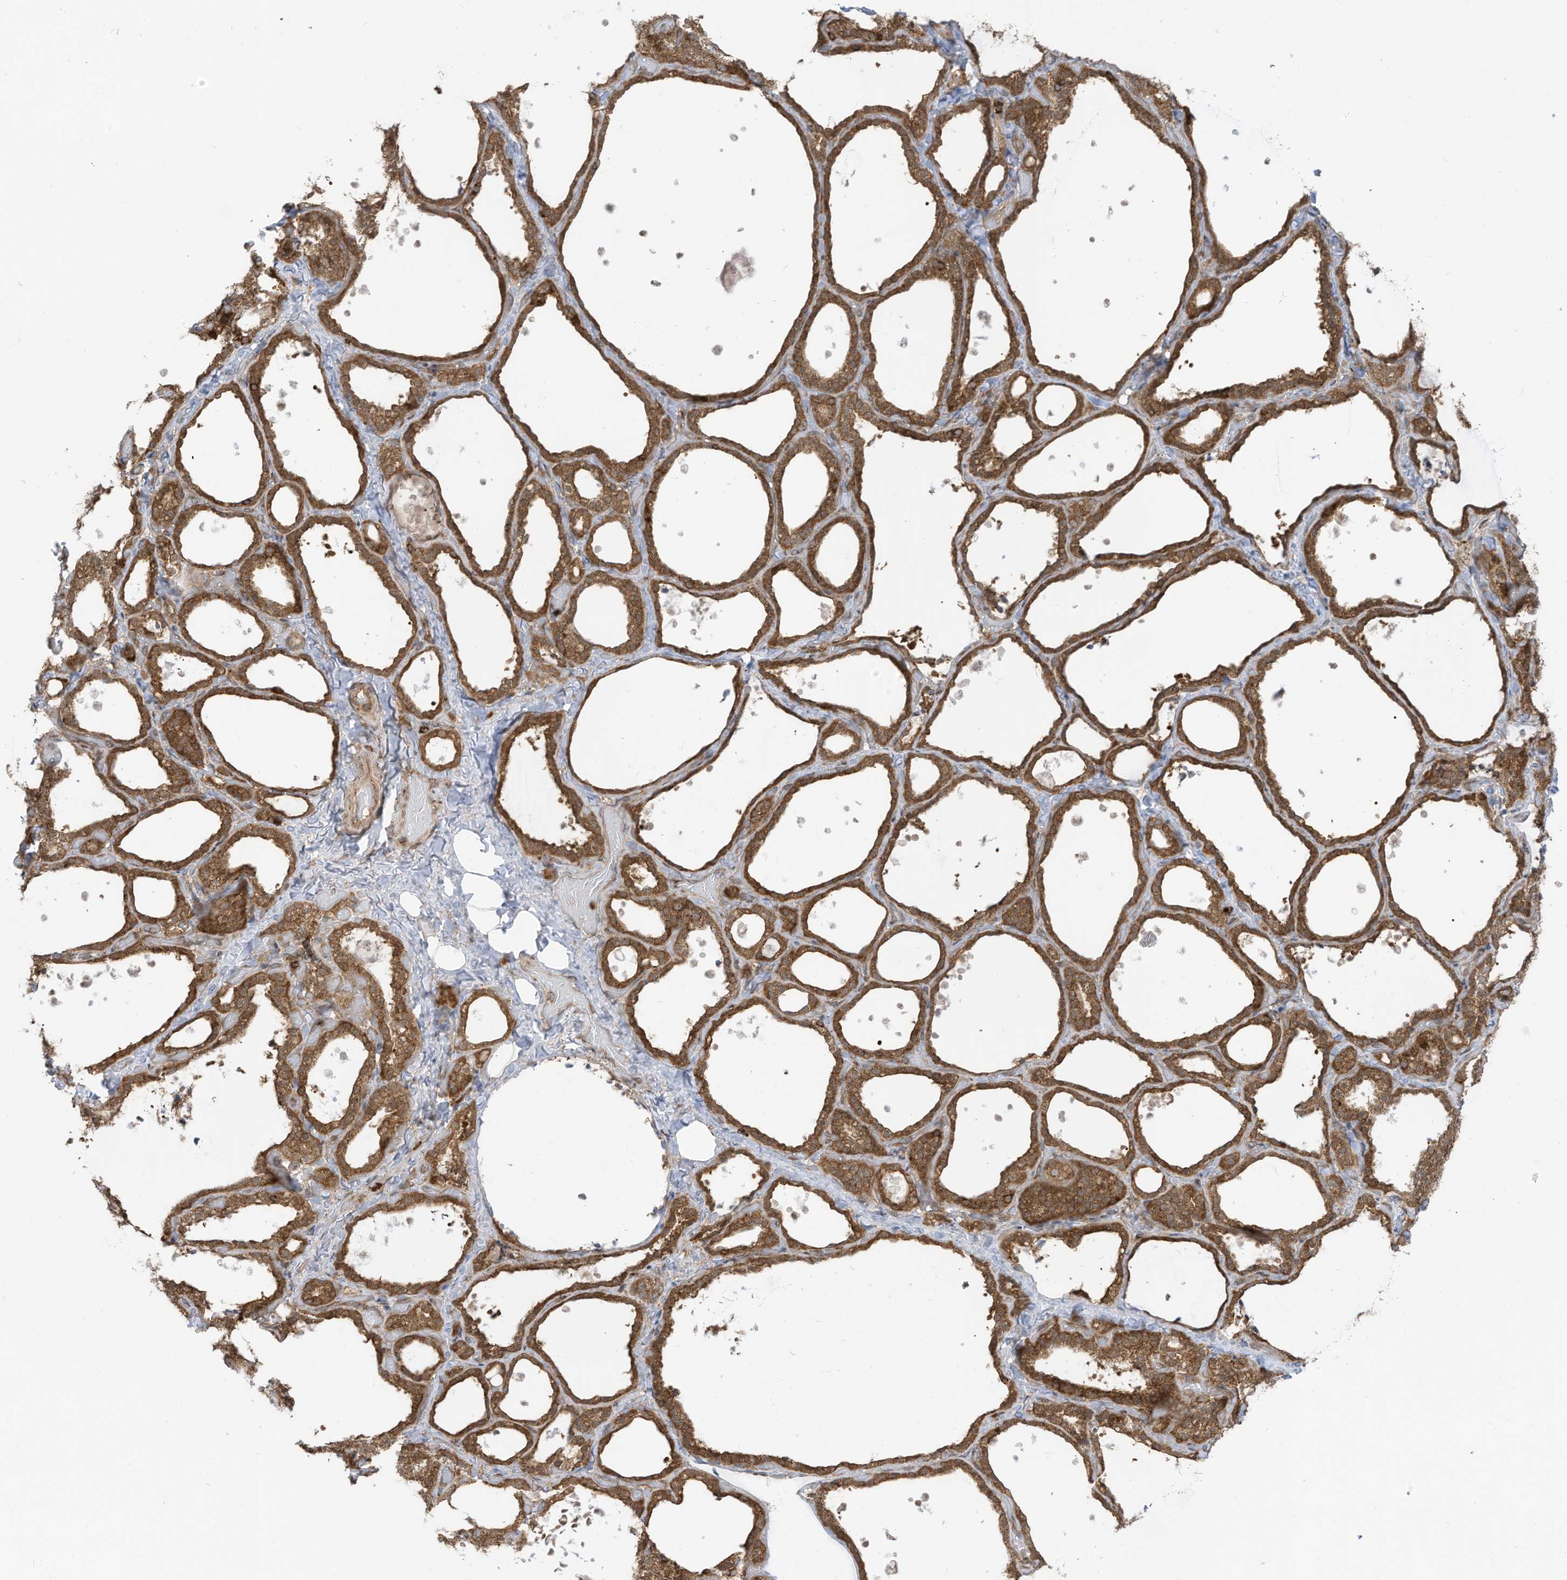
{"staining": {"intensity": "moderate", "quantity": ">75%", "location": "cytoplasmic/membranous"}, "tissue": "thyroid gland", "cell_type": "Glandular cells", "image_type": "normal", "snomed": [{"axis": "morphology", "description": "Normal tissue, NOS"}, {"axis": "topography", "description": "Thyroid gland"}], "caption": "Protein expression analysis of normal thyroid gland reveals moderate cytoplasmic/membranous positivity in about >75% of glandular cells. (brown staining indicates protein expression, while blue staining denotes nuclei).", "gene": "REPS1", "patient": {"sex": "female", "age": 44}}